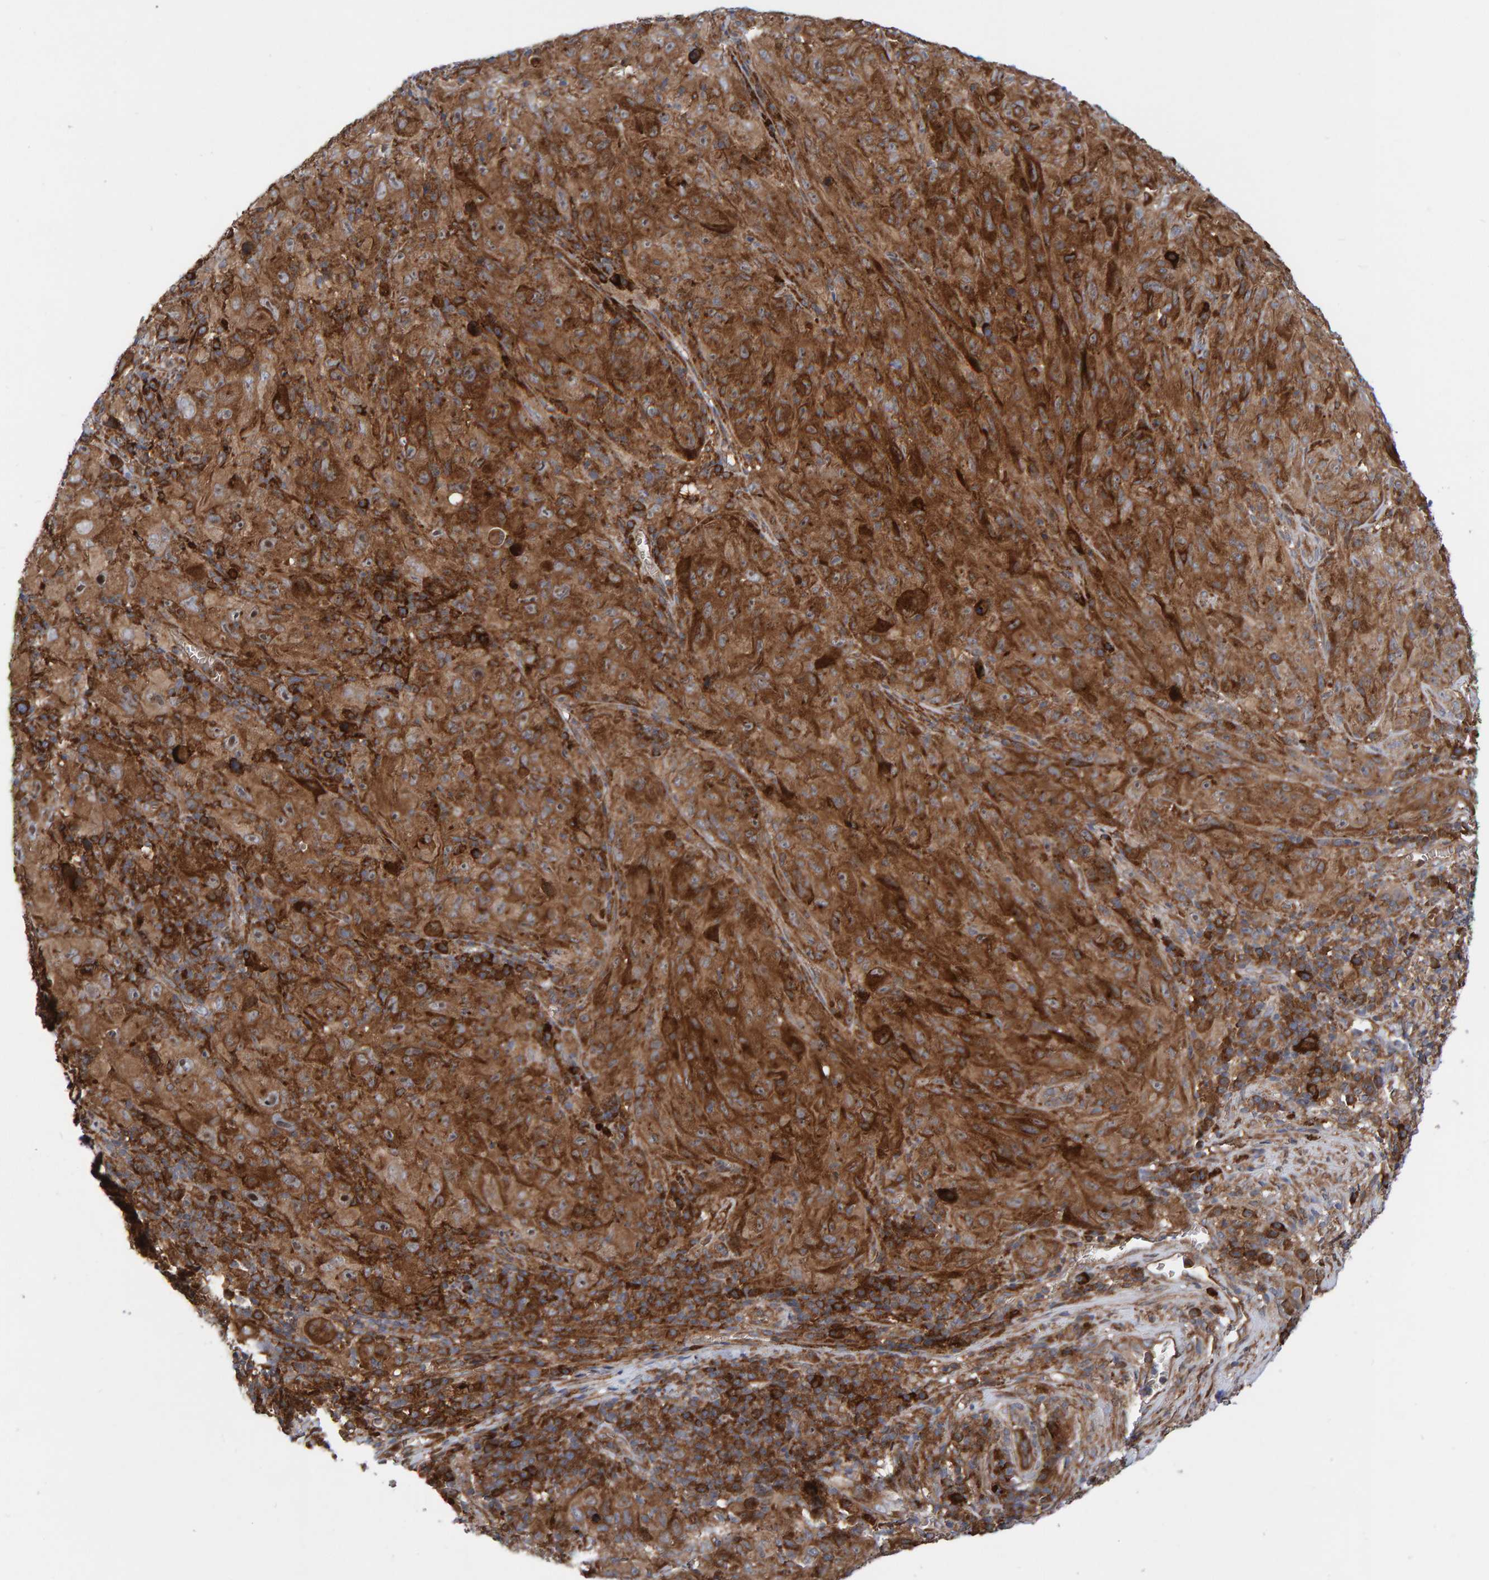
{"staining": {"intensity": "moderate", "quantity": ">75%", "location": "cytoplasmic/membranous"}, "tissue": "melanoma", "cell_type": "Tumor cells", "image_type": "cancer", "snomed": [{"axis": "morphology", "description": "Malignant melanoma, NOS"}, {"axis": "topography", "description": "Skin of head"}], "caption": "The immunohistochemical stain highlights moderate cytoplasmic/membranous expression in tumor cells of malignant melanoma tissue.", "gene": "KIAA0753", "patient": {"sex": "male", "age": 96}}